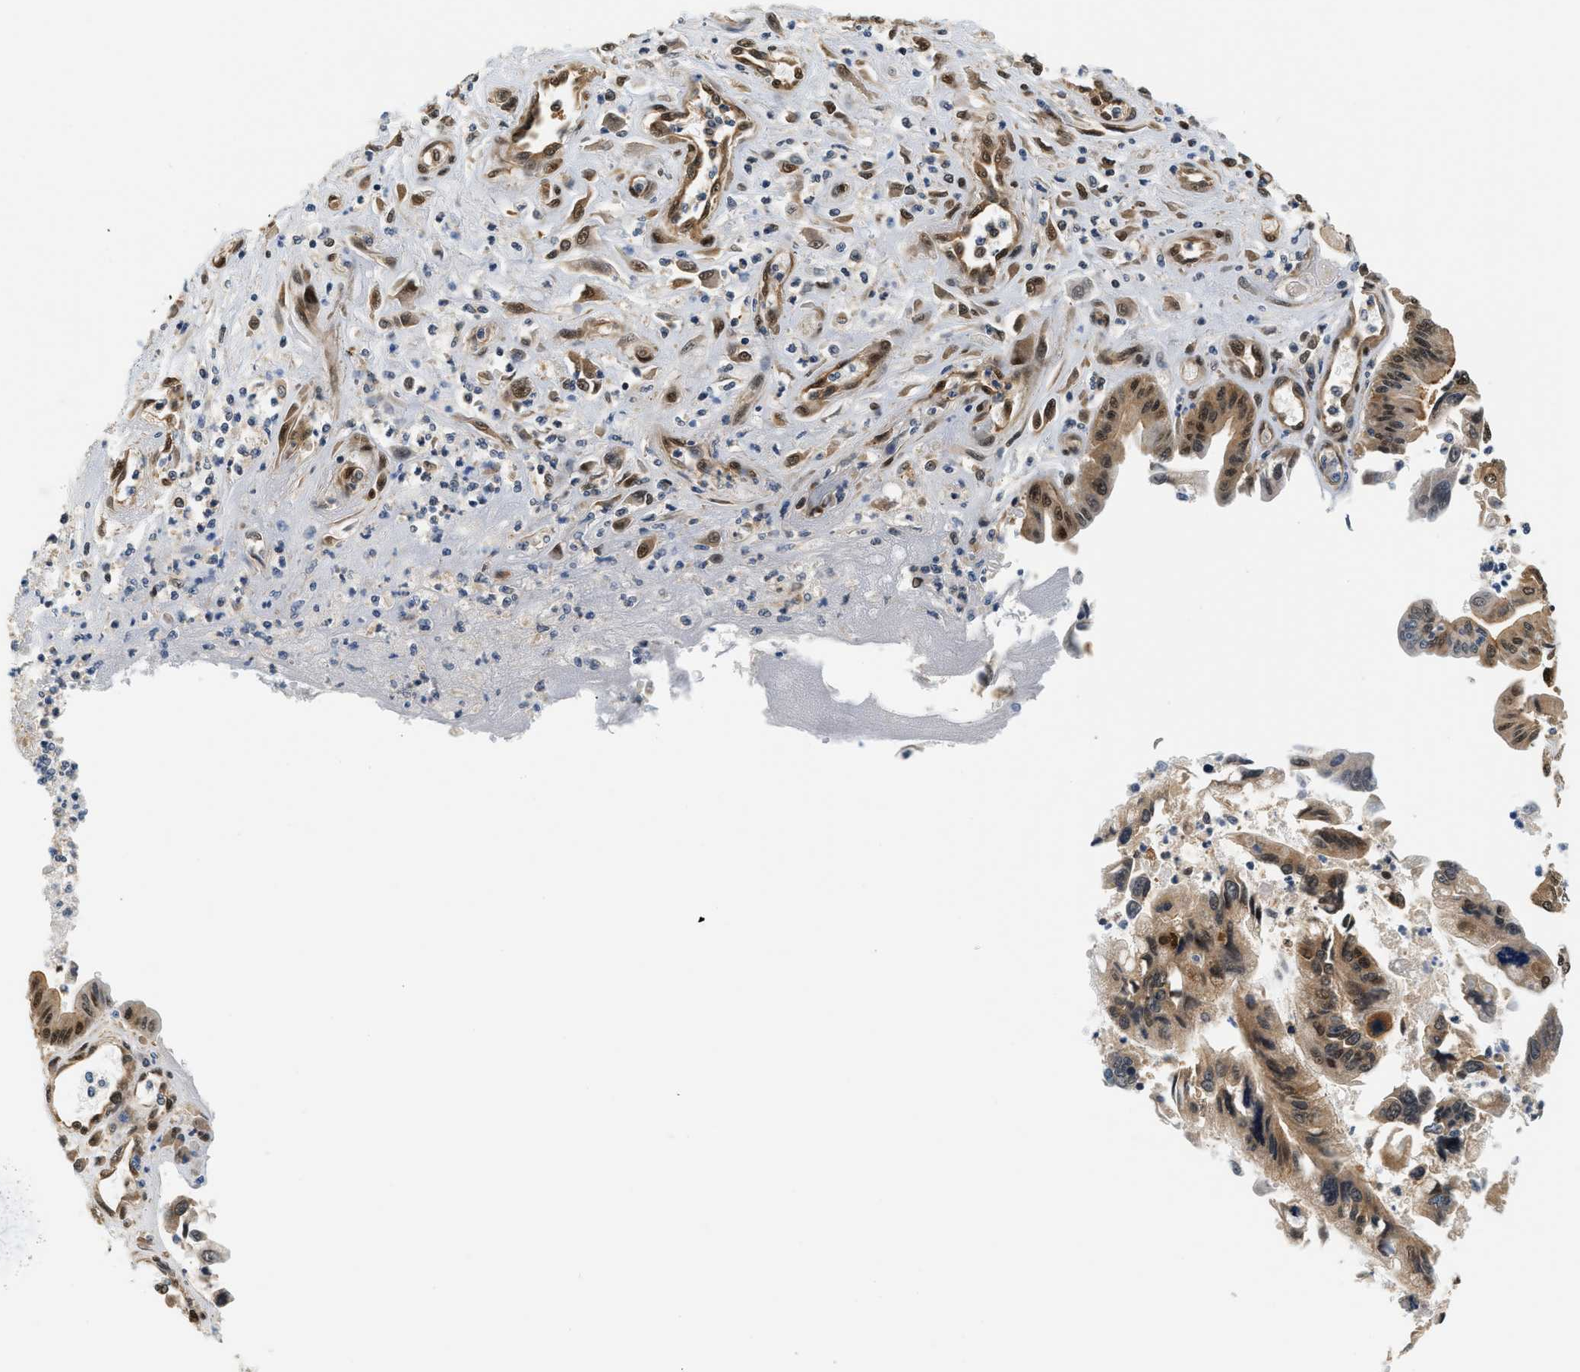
{"staining": {"intensity": "moderate", "quantity": ">75%", "location": "cytoplasmic/membranous,nuclear"}, "tissue": "pancreatic cancer", "cell_type": "Tumor cells", "image_type": "cancer", "snomed": [{"axis": "morphology", "description": "Adenocarcinoma, NOS"}, {"axis": "topography", "description": "Pancreas"}], "caption": "Immunohistochemistry image of pancreatic cancer stained for a protein (brown), which exhibits medium levels of moderate cytoplasmic/membranous and nuclear expression in approximately >75% of tumor cells.", "gene": "PSMD3", "patient": {"sex": "male", "age": 56}}